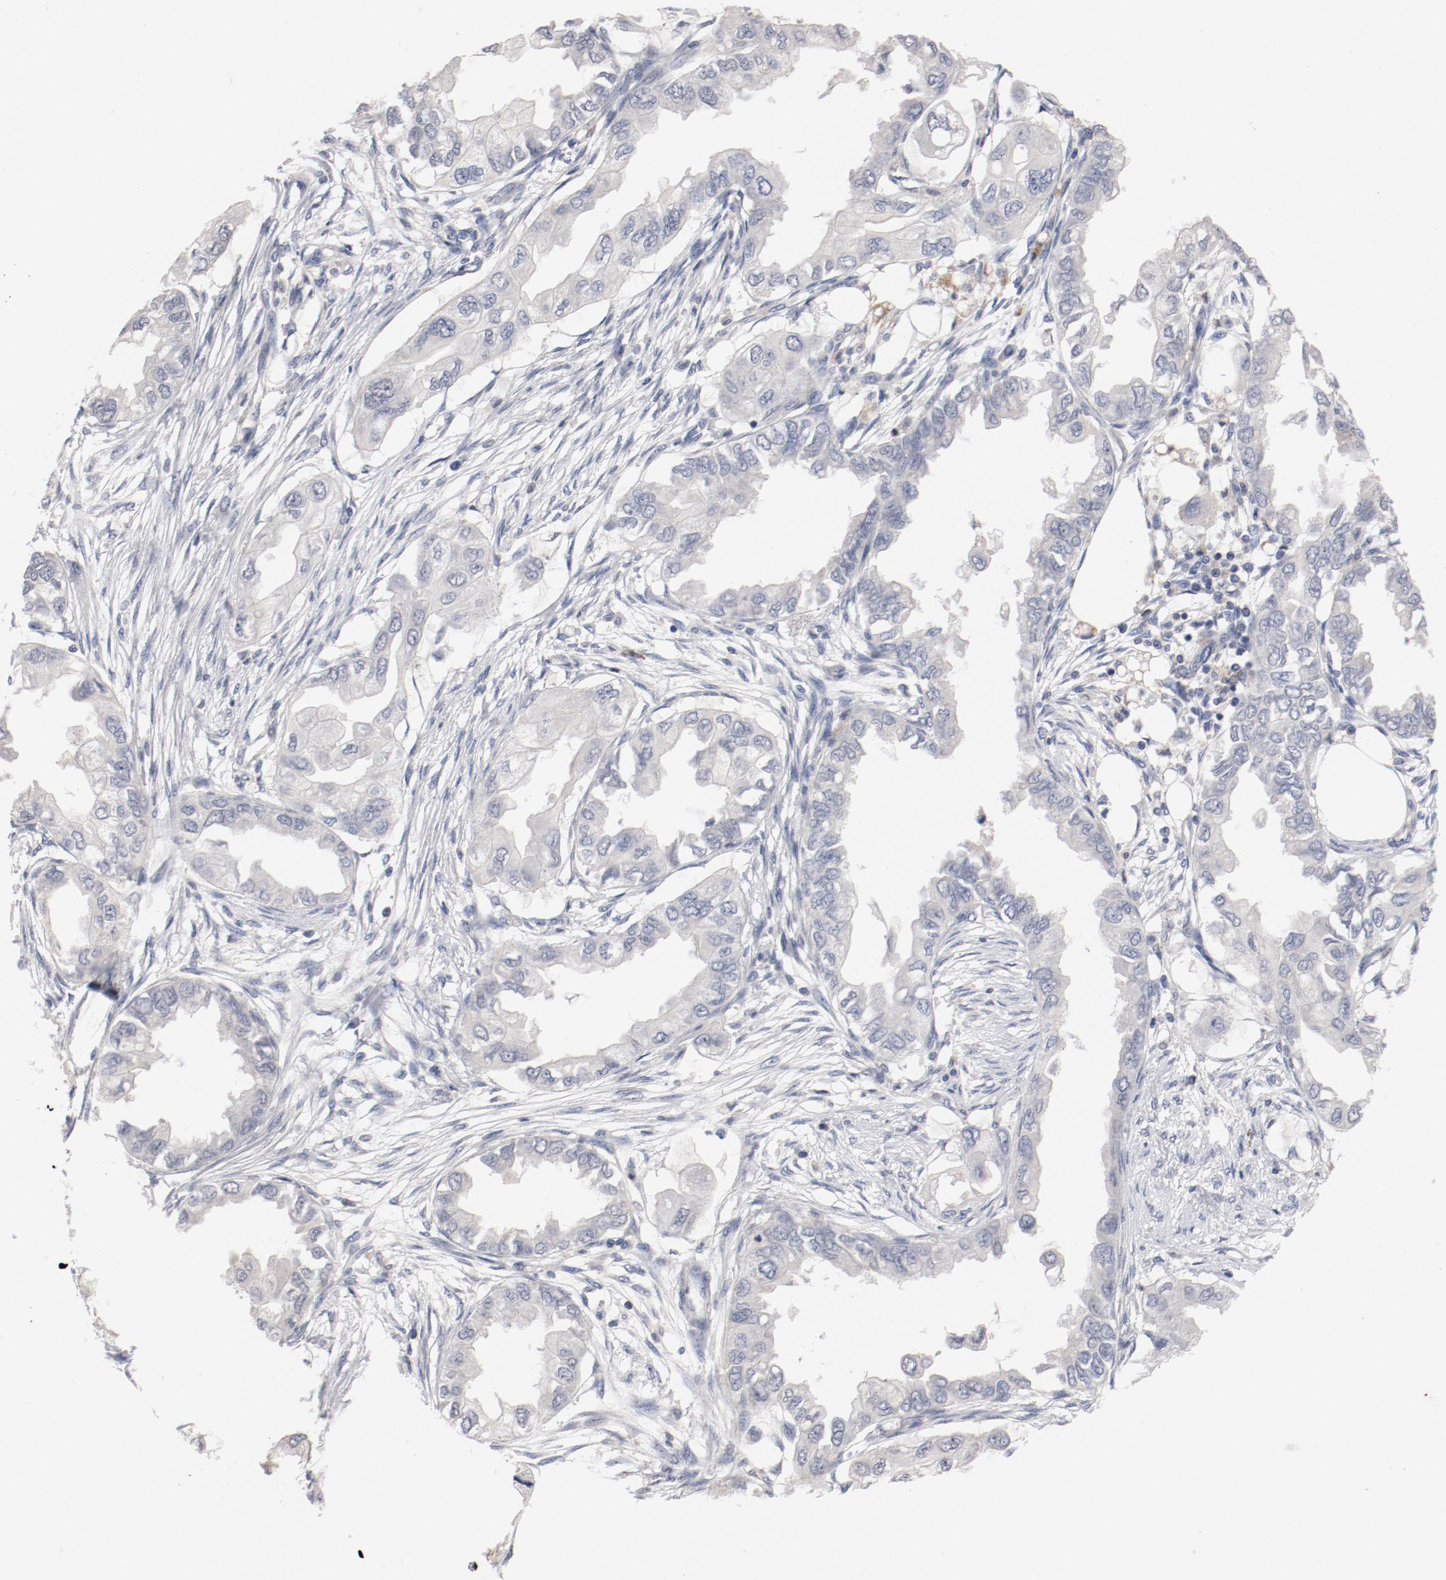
{"staining": {"intensity": "negative", "quantity": "none", "location": "none"}, "tissue": "endometrial cancer", "cell_type": "Tumor cells", "image_type": "cancer", "snomed": [{"axis": "morphology", "description": "Adenocarcinoma, NOS"}, {"axis": "topography", "description": "Endometrium"}], "caption": "A high-resolution photomicrograph shows IHC staining of adenocarcinoma (endometrial), which displays no significant positivity in tumor cells.", "gene": "CBL", "patient": {"sex": "female", "age": 67}}